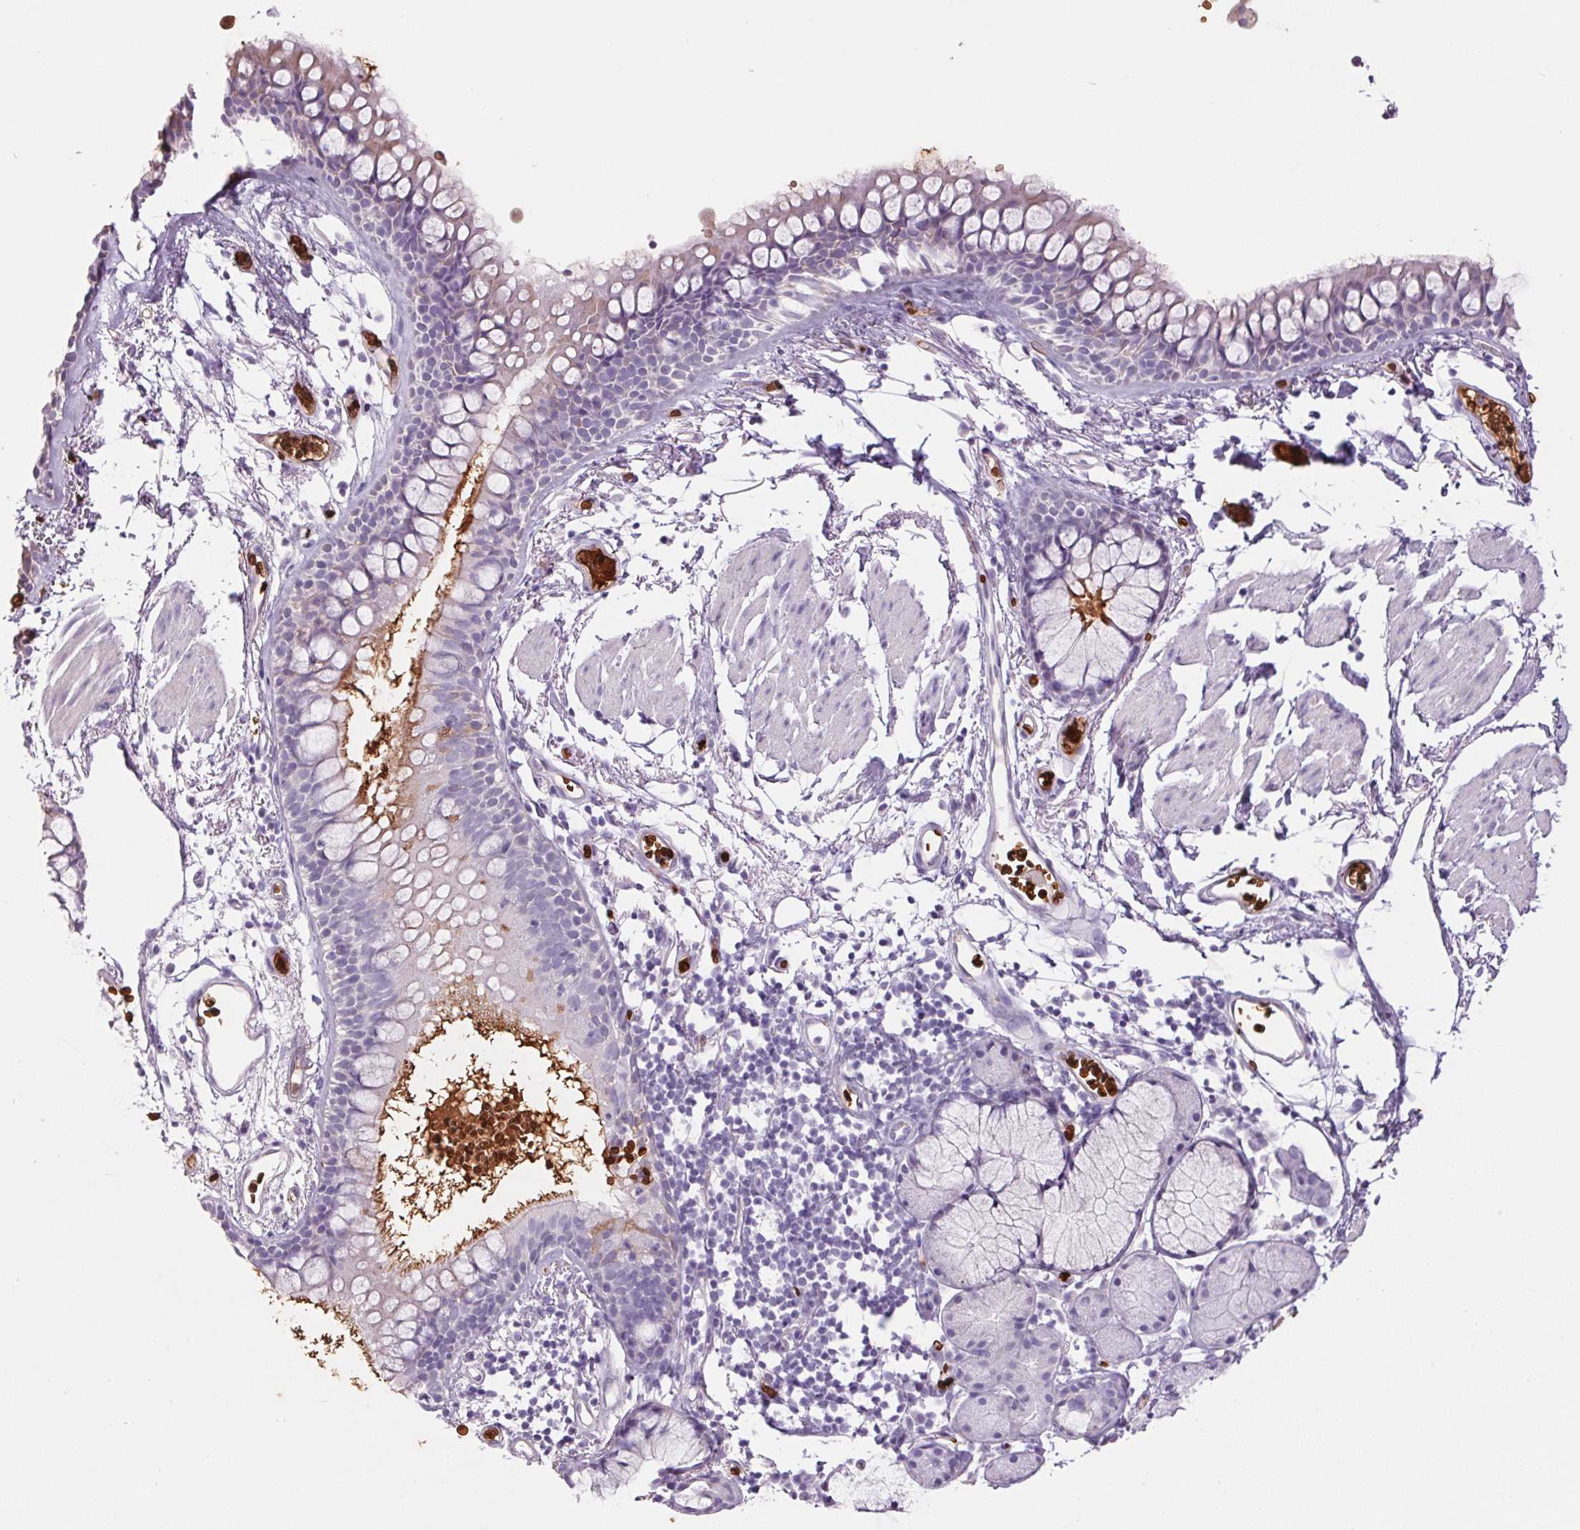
{"staining": {"intensity": "negative", "quantity": "none", "location": "none"}, "tissue": "bronchus", "cell_type": "Respiratory epithelial cells", "image_type": "normal", "snomed": [{"axis": "morphology", "description": "Normal tissue, NOS"}, {"axis": "topography", "description": "Cartilage tissue"}, {"axis": "topography", "description": "Bronchus"}], "caption": "DAB (3,3'-diaminobenzidine) immunohistochemical staining of benign human bronchus displays no significant staining in respiratory epithelial cells. (Brightfield microscopy of DAB immunohistochemistry (IHC) at high magnification).", "gene": "HBQ1", "patient": {"sex": "female", "age": 79}}